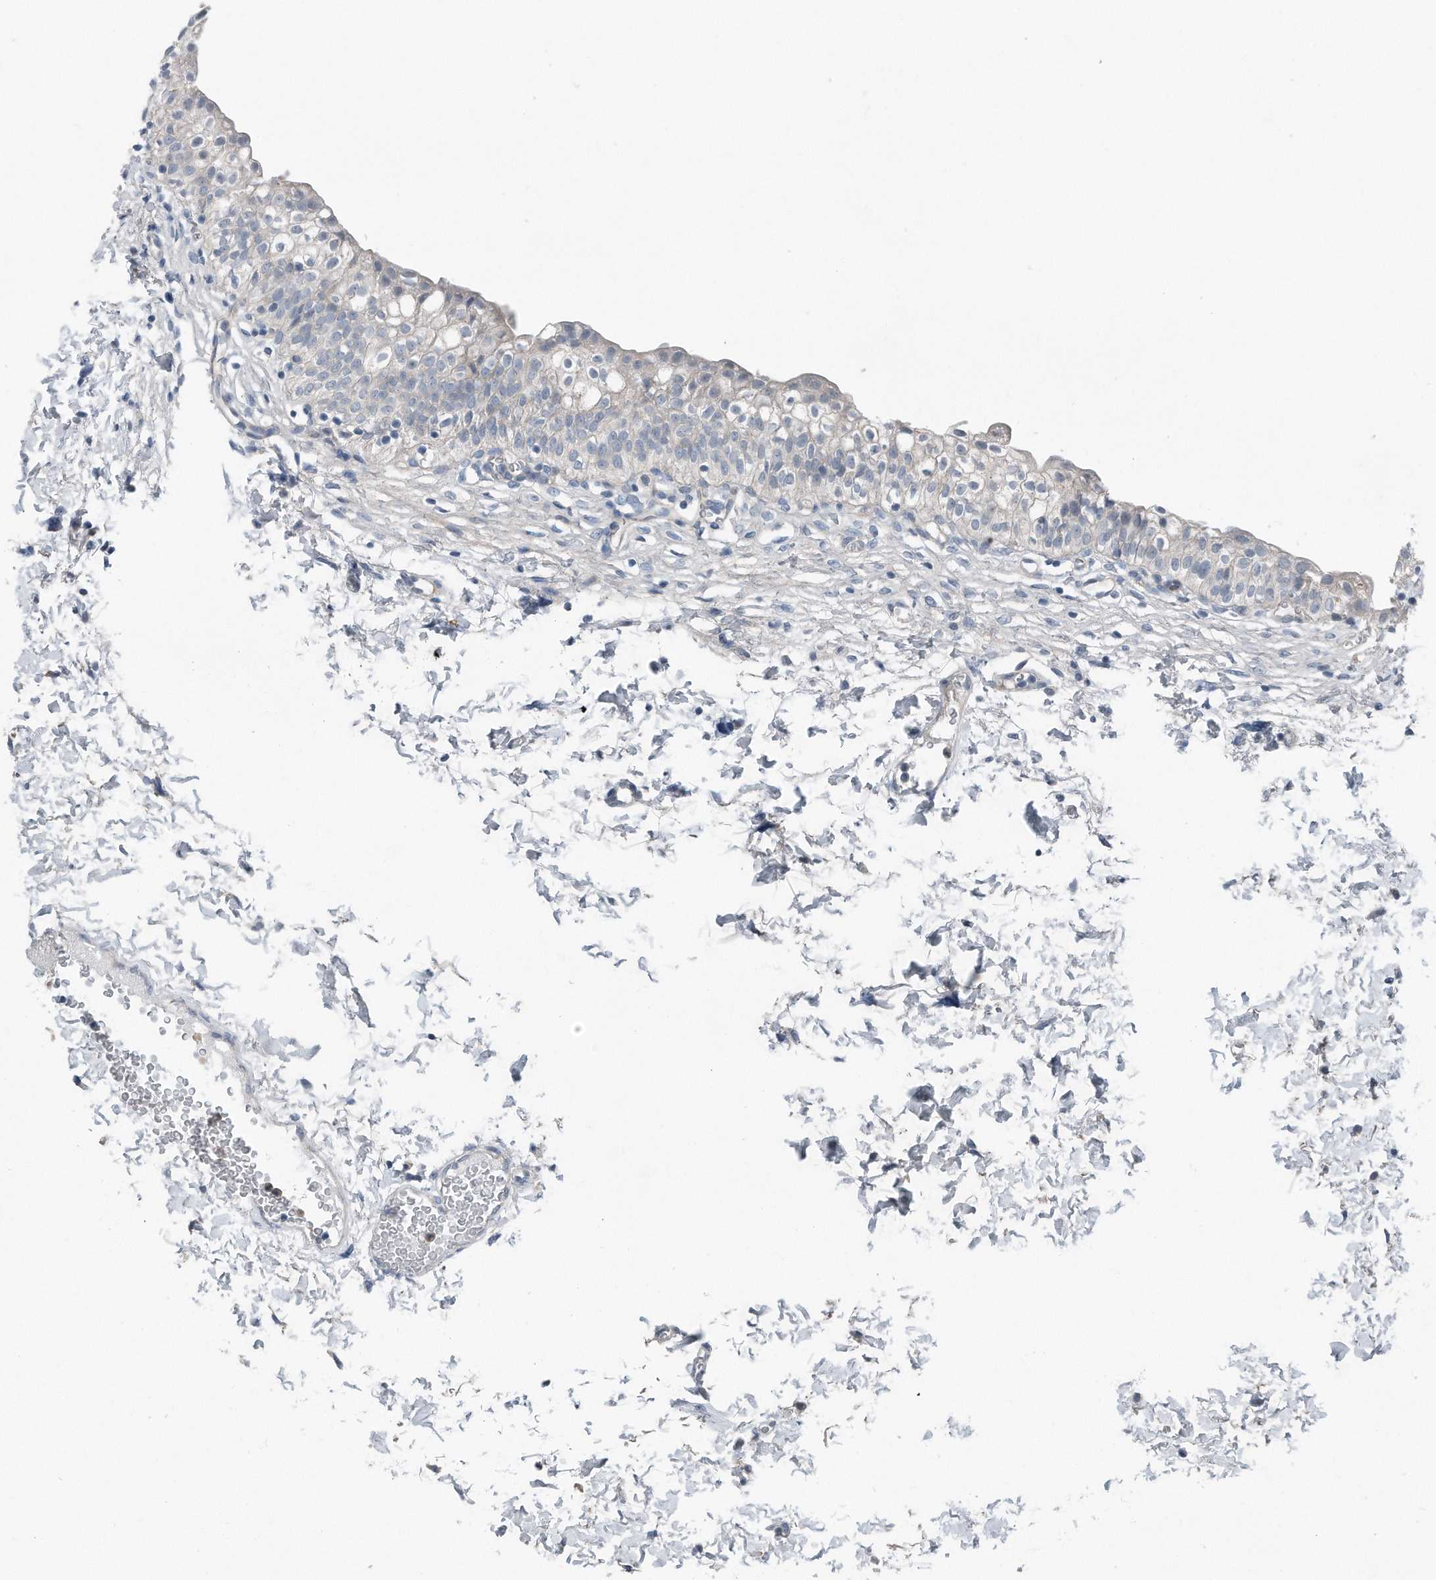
{"staining": {"intensity": "negative", "quantity": "none", "location": "none"}, "tissue": "urinary bladder", "cell_type": "Urothelial cells", "image_type": "normal", "snomed": [{"axis": "morphology", "description": "Normal tissue, NOS"}, {"axis": "topography", "description": "Urinary bladder"}], "caption": "This image is of unremarkable urinary bladder stained with IHC to label a protein in brown with the nuclei are counter-stained blue. There is no expression in urothelial cells.", "gene": "YRDC", "patient": {"sex": "male", "age": 55}}